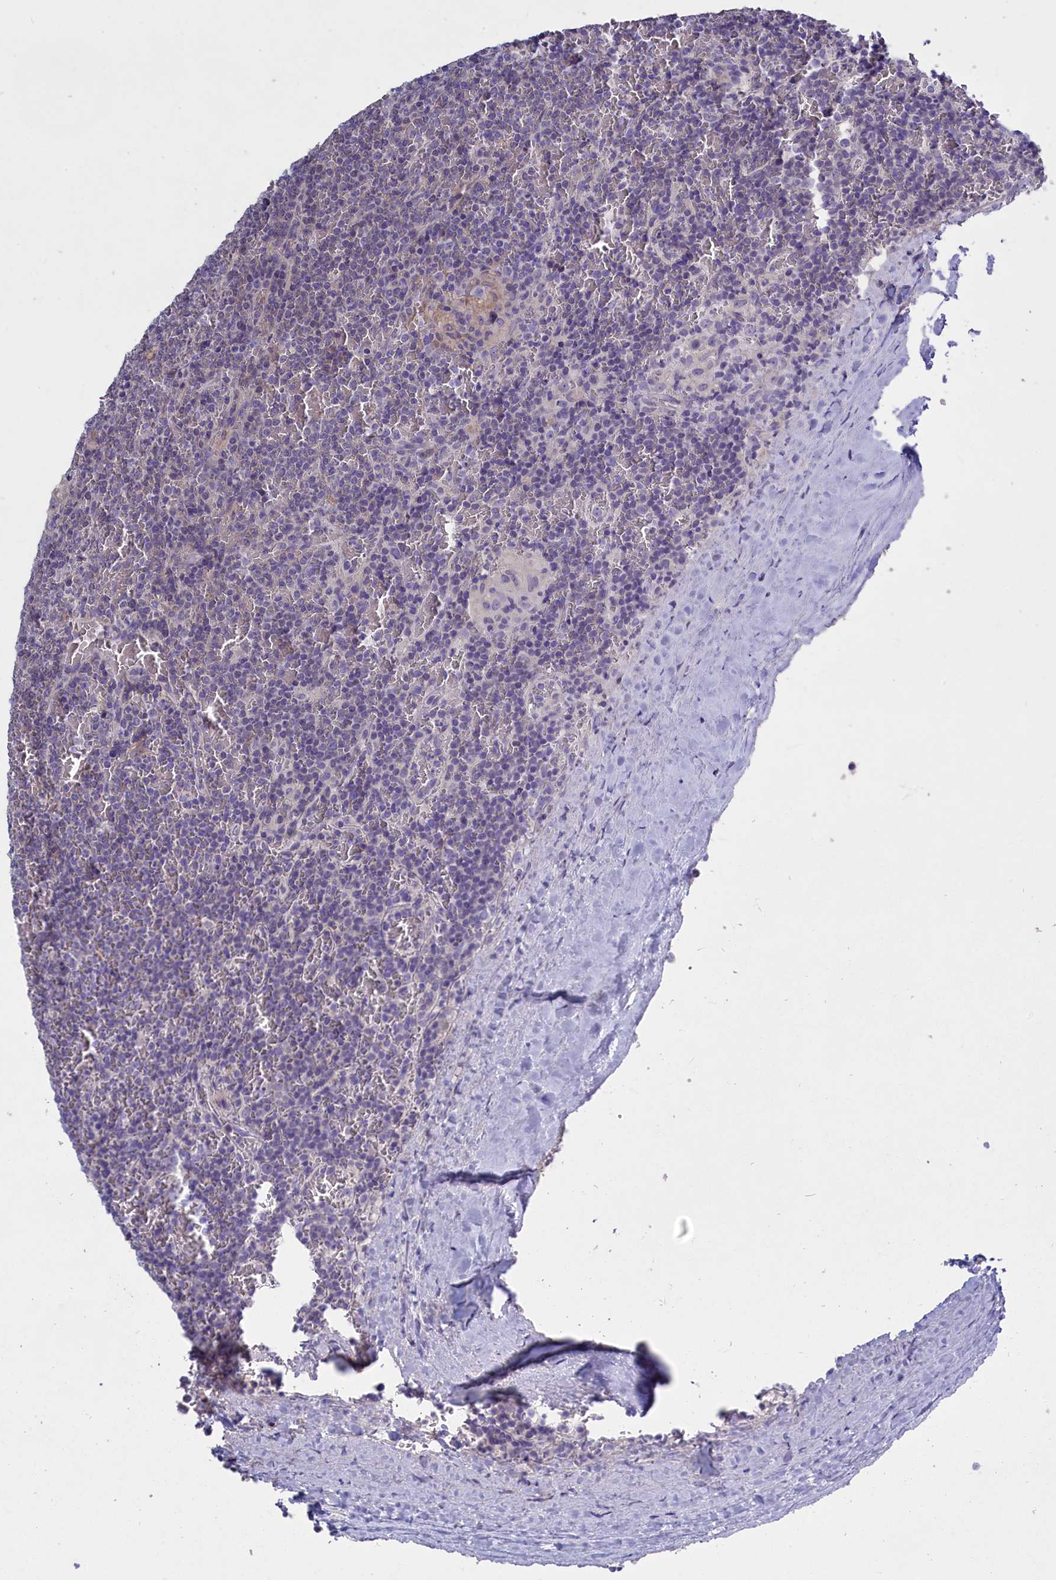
{"staining": {"intensity": "negative", "quantity": "none", "location": "none"}, "tissue": "lymphoma", "cell_type": "Tumor cells", "image_type": "cancer", "snomed": [{"axis": "morphology", "description": "Malignant lymphoma, non-Hodgkin's type, Low grade"}, {"axis": "topography", "description": "Spleen"}], "caption": "A high-resolution photomicrograph shows immunohistochemistry staining of low-grade malignant lymphoma, non-Hodgkin's type, which displays no significant positivity in tumor cells.", "gene": "ENPP6", "patient": {"sex": "female", "age": 19}}